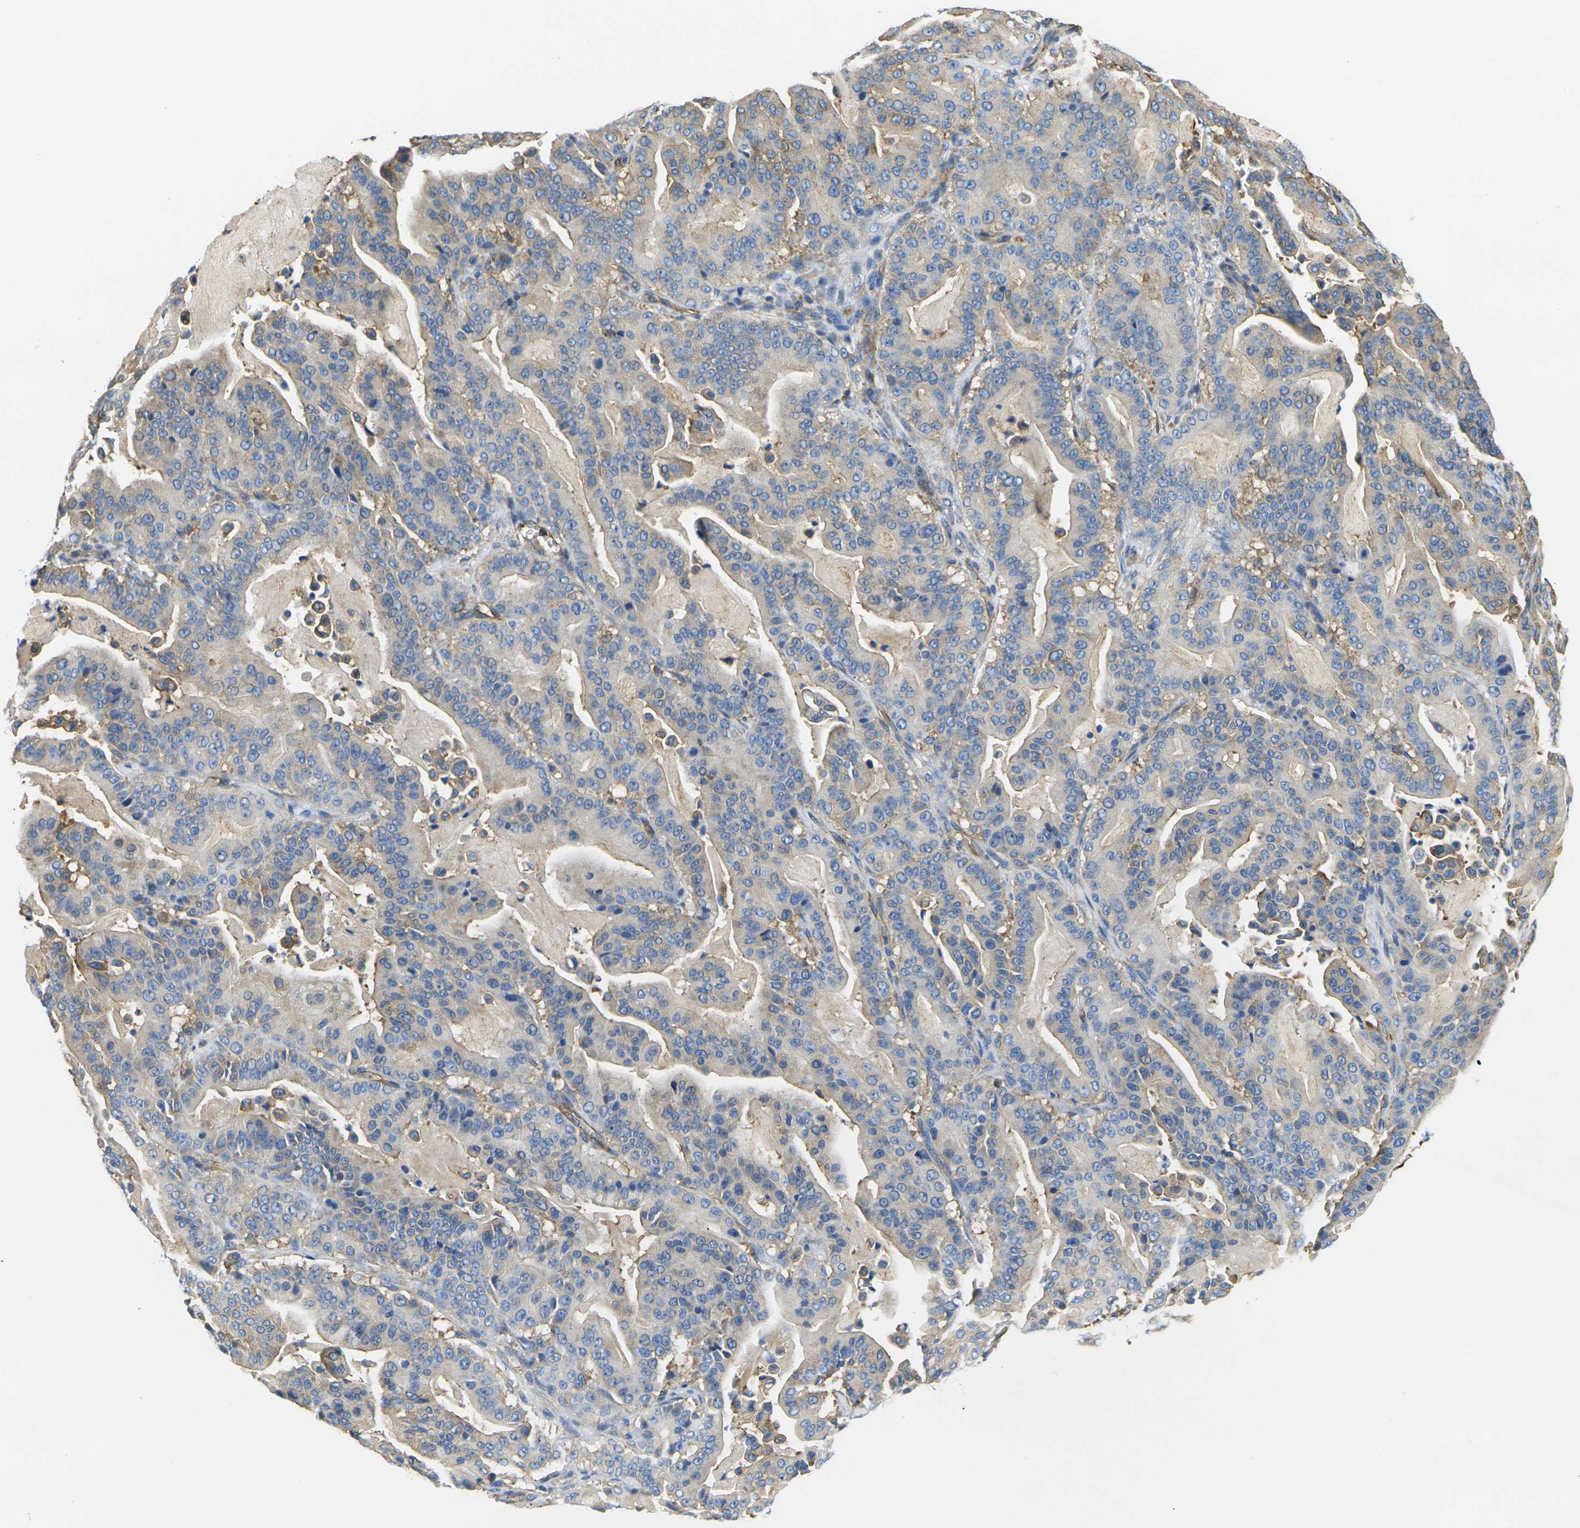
{"staining": {"intensity": "weak", "quantity": "25%-75%", "location": "cytoplasmic/membranous"}, "tissue": "pancreatic cancer", "cell_type": "Tumor cells", "image_type": "cancer", "snomed": [{"axis": "morphology", "description": "Adenocarcinoma, NOS"}, {"axis": "topography", "description": "Pancreas"}], "caption": "Human adenocarcinoma (pancreatic) stained for a protein (brown) shows weak cytoplasmic/membranous positive positivity in about 25%-75% of tumor cells.", "gene": "FAM110D", "patient": {"sex": "male", "age": 63}}